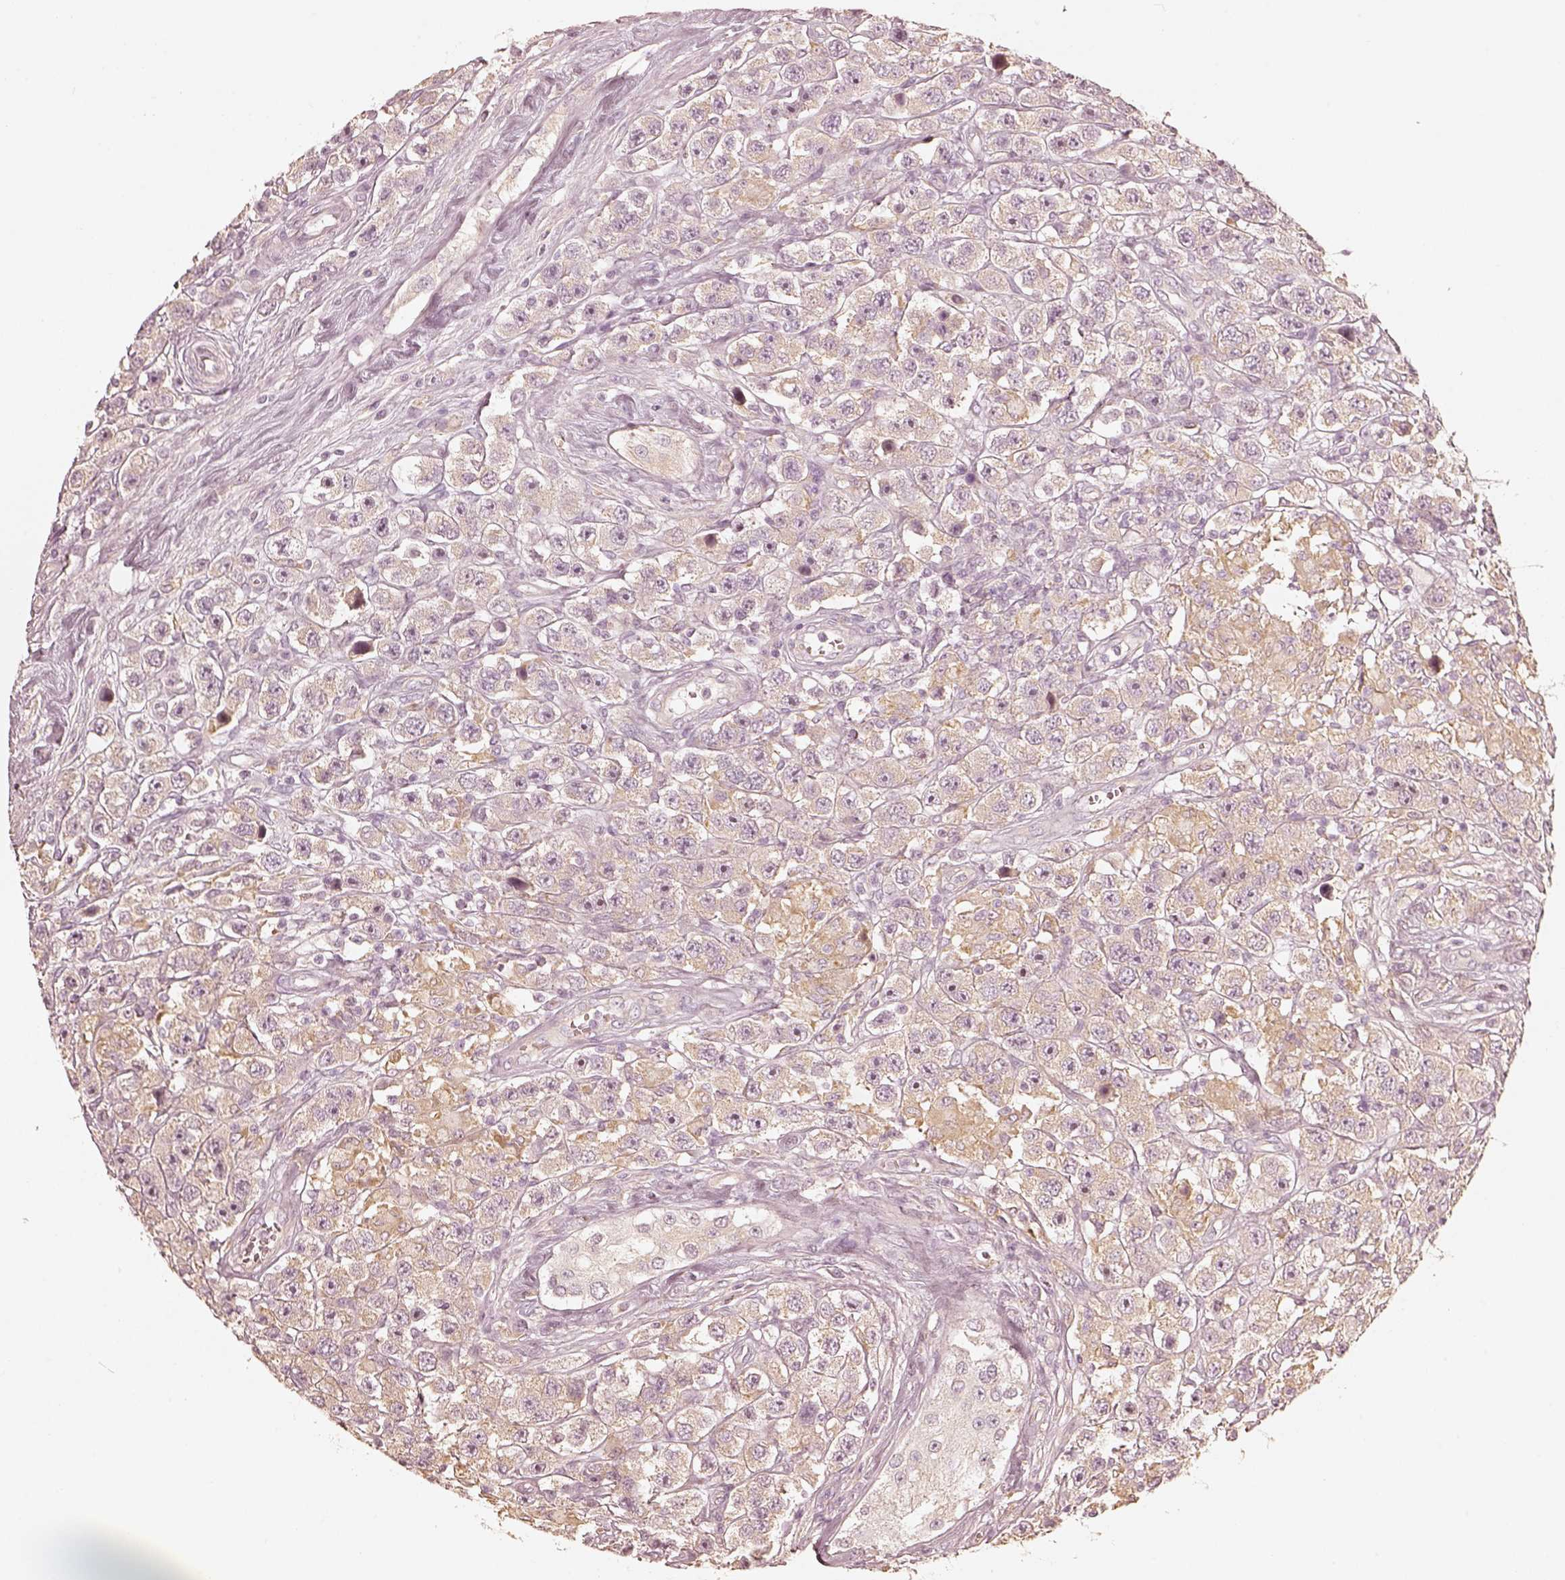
{"staining": {"intensity": "negative", "quantity": "none", "location": "none"}, "tissue": "testis cancer", "cell_type": "Tumor cells", "image_type": "cancer", "snomed": [{"axis": "morphology", "description": "Seminoma, NOS"}, {"axis": "topography", "description": "Testis"}], "caption": "High power microscopy micrograph of an immunohistochemistry micrograph of testis cancer, revealing no significant expression in tumor cells. (DAB immunohistochemistry (IHC) visualized using brightfield microscopy, high magnification).", "gene": "FMNL2", "patient": {"sex": "male", "age": 45}}